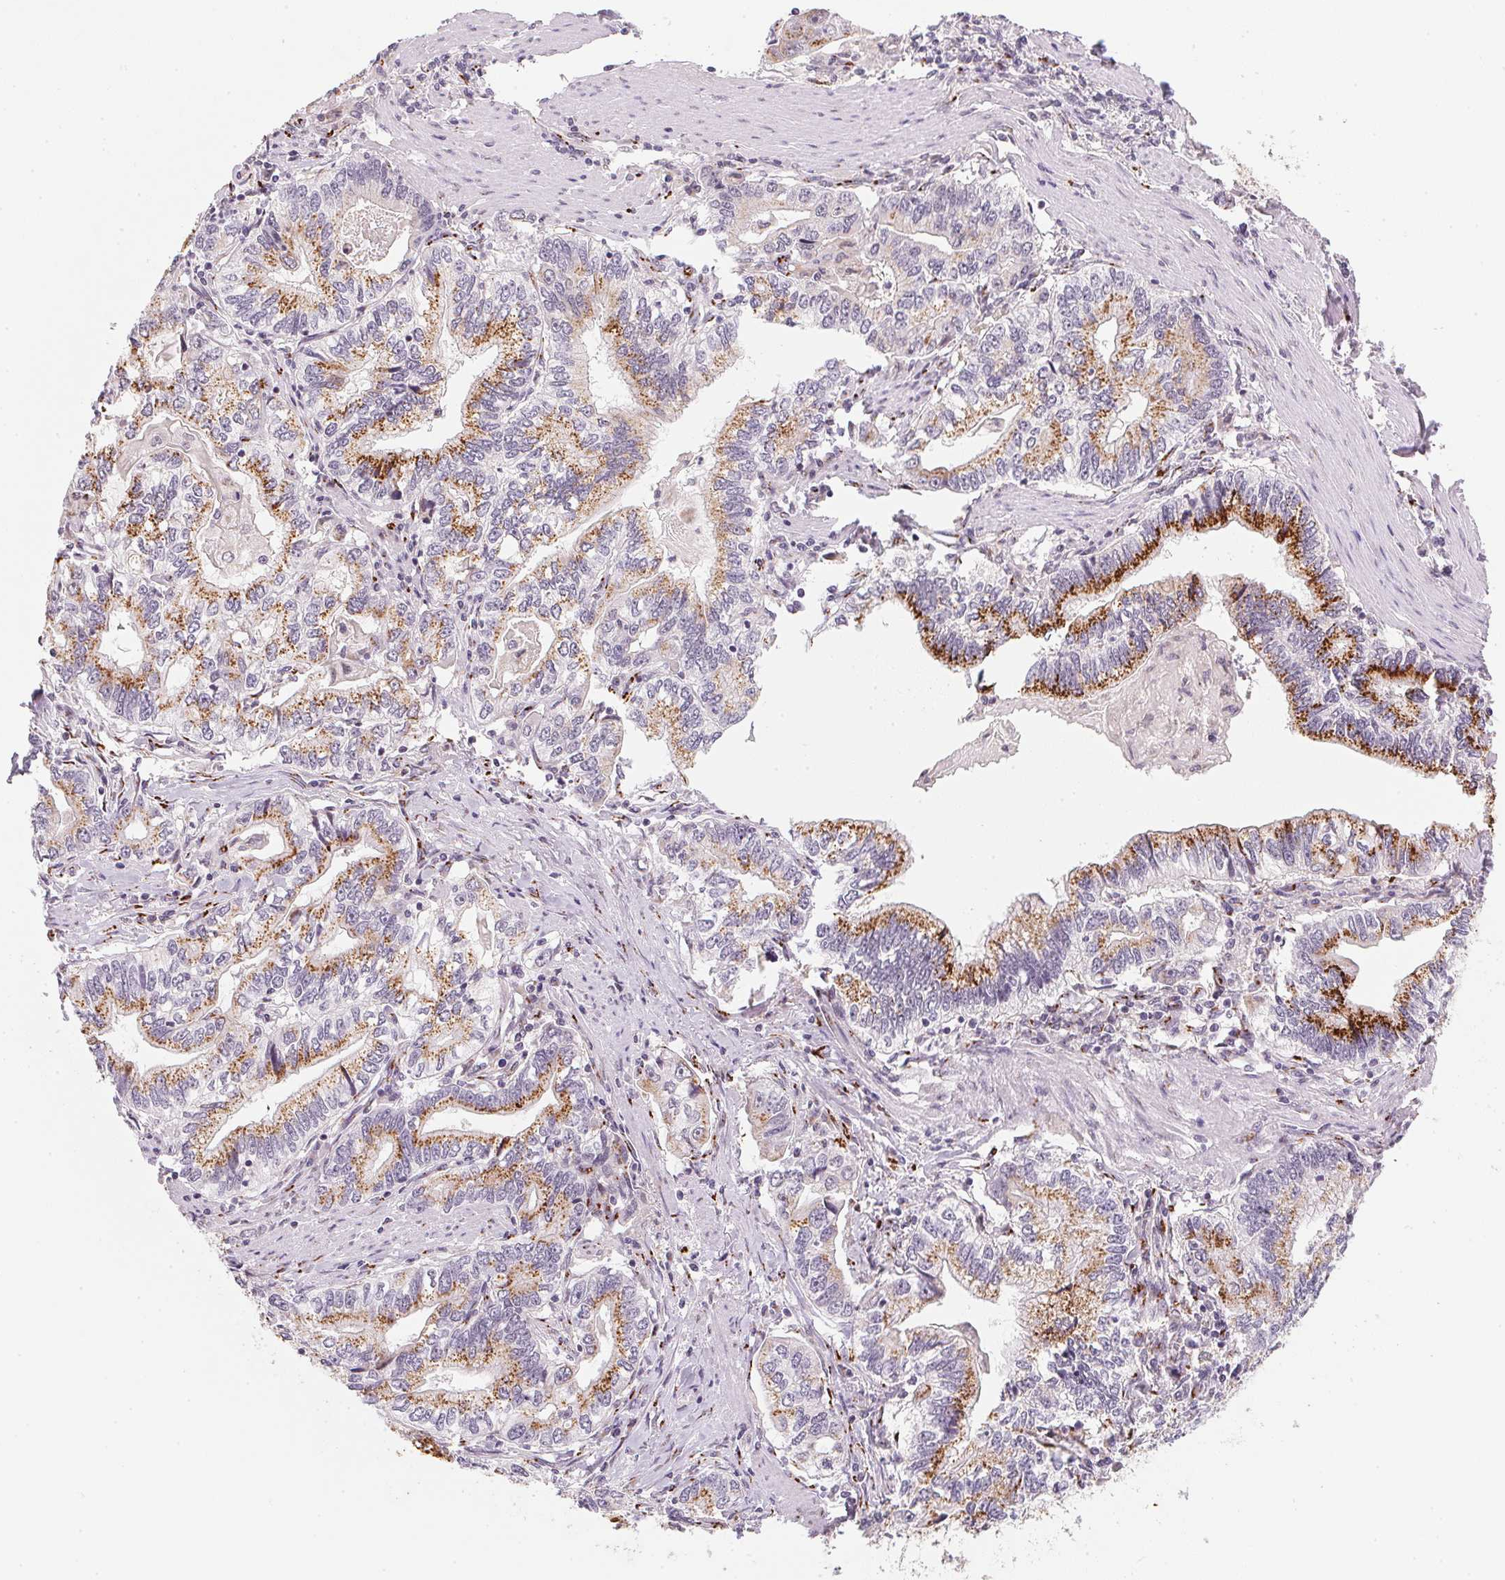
{"staining": {"intensity": "strong", "quantity": ">75%", "location": "cytoplasmic/membranous"}, "tissue": "stomach cancer", "cell_type": "Tumor cells", "image_type": "cancer", "snomed": [{"axis": "morphology", "description": "Adenocarcinoma, NOS"}, {"axis": "topography", "description": "Stomach, lower"}], "caption": "A histopathology image showing strong cytoplasmic/membranous positivity in approximately >75% of tumor cells in stomach adenocarcinoma, as visualized by brown immunohistochemical staining.", "gene": "RAB22A", "patient": {"sex": "female", "age": 72}}